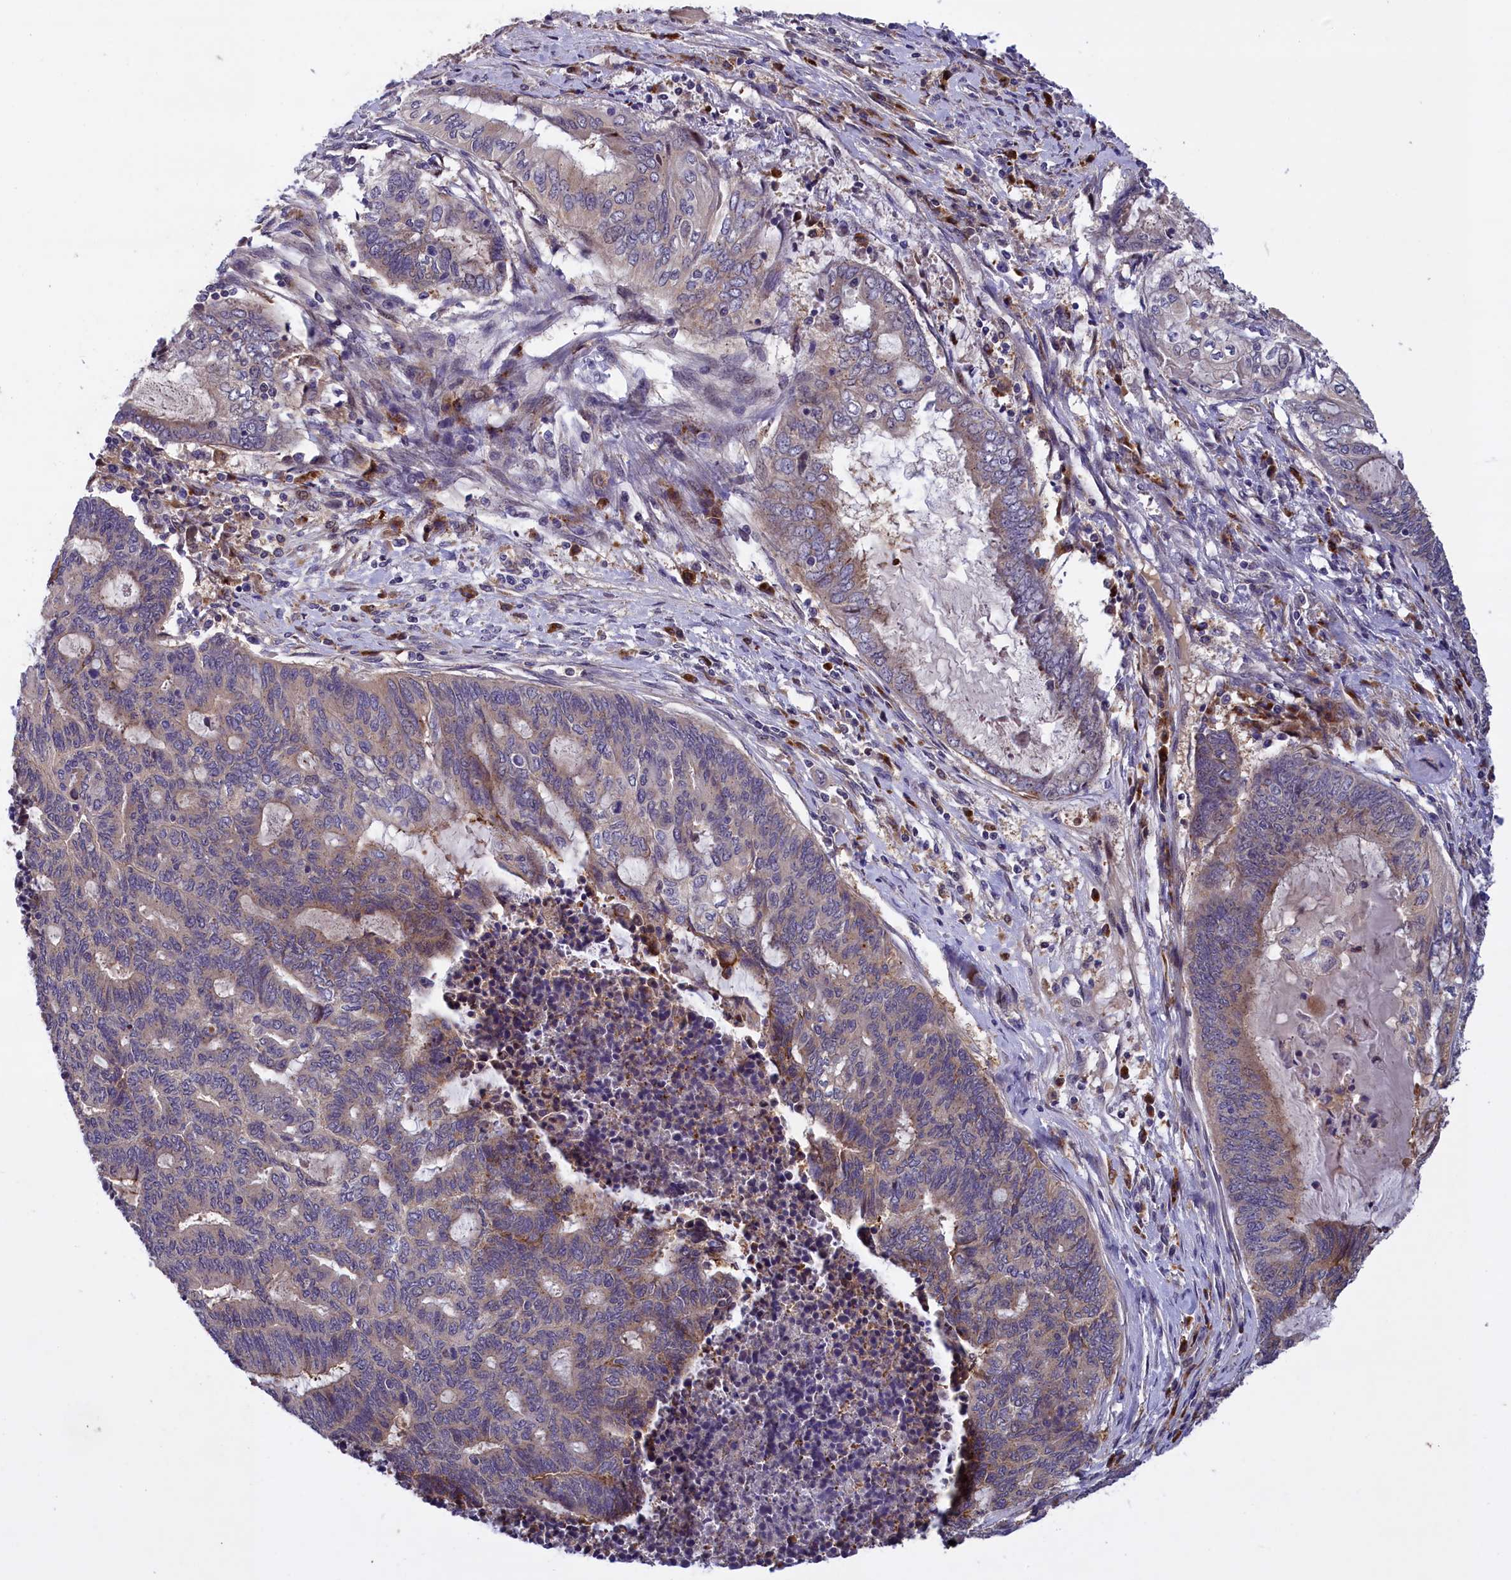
{"staining": {"intensity": "weak", "quantity": "25%-75%", "location": "cytoplasmic/membranous"}, "tissue": "endometrial cancer", "cell_type": "Tumor cells", "image_type": "cancer", "snomed": [{"axis": "morphology", "description": "Adenocarcinoma, NOS"}, {"axis": "topography", "description": "Uterus"}, {"axis": "topography", "description": "Endometrium"}], "caption": "Human endometrial adenocarcinoma stained for a protein (brown) shows weak cytoplasmic/membranous positive expression in about 25%-75% of tumor cells.", "gene": "NAIP", "patient": {"sex": "female", "age": 70}}